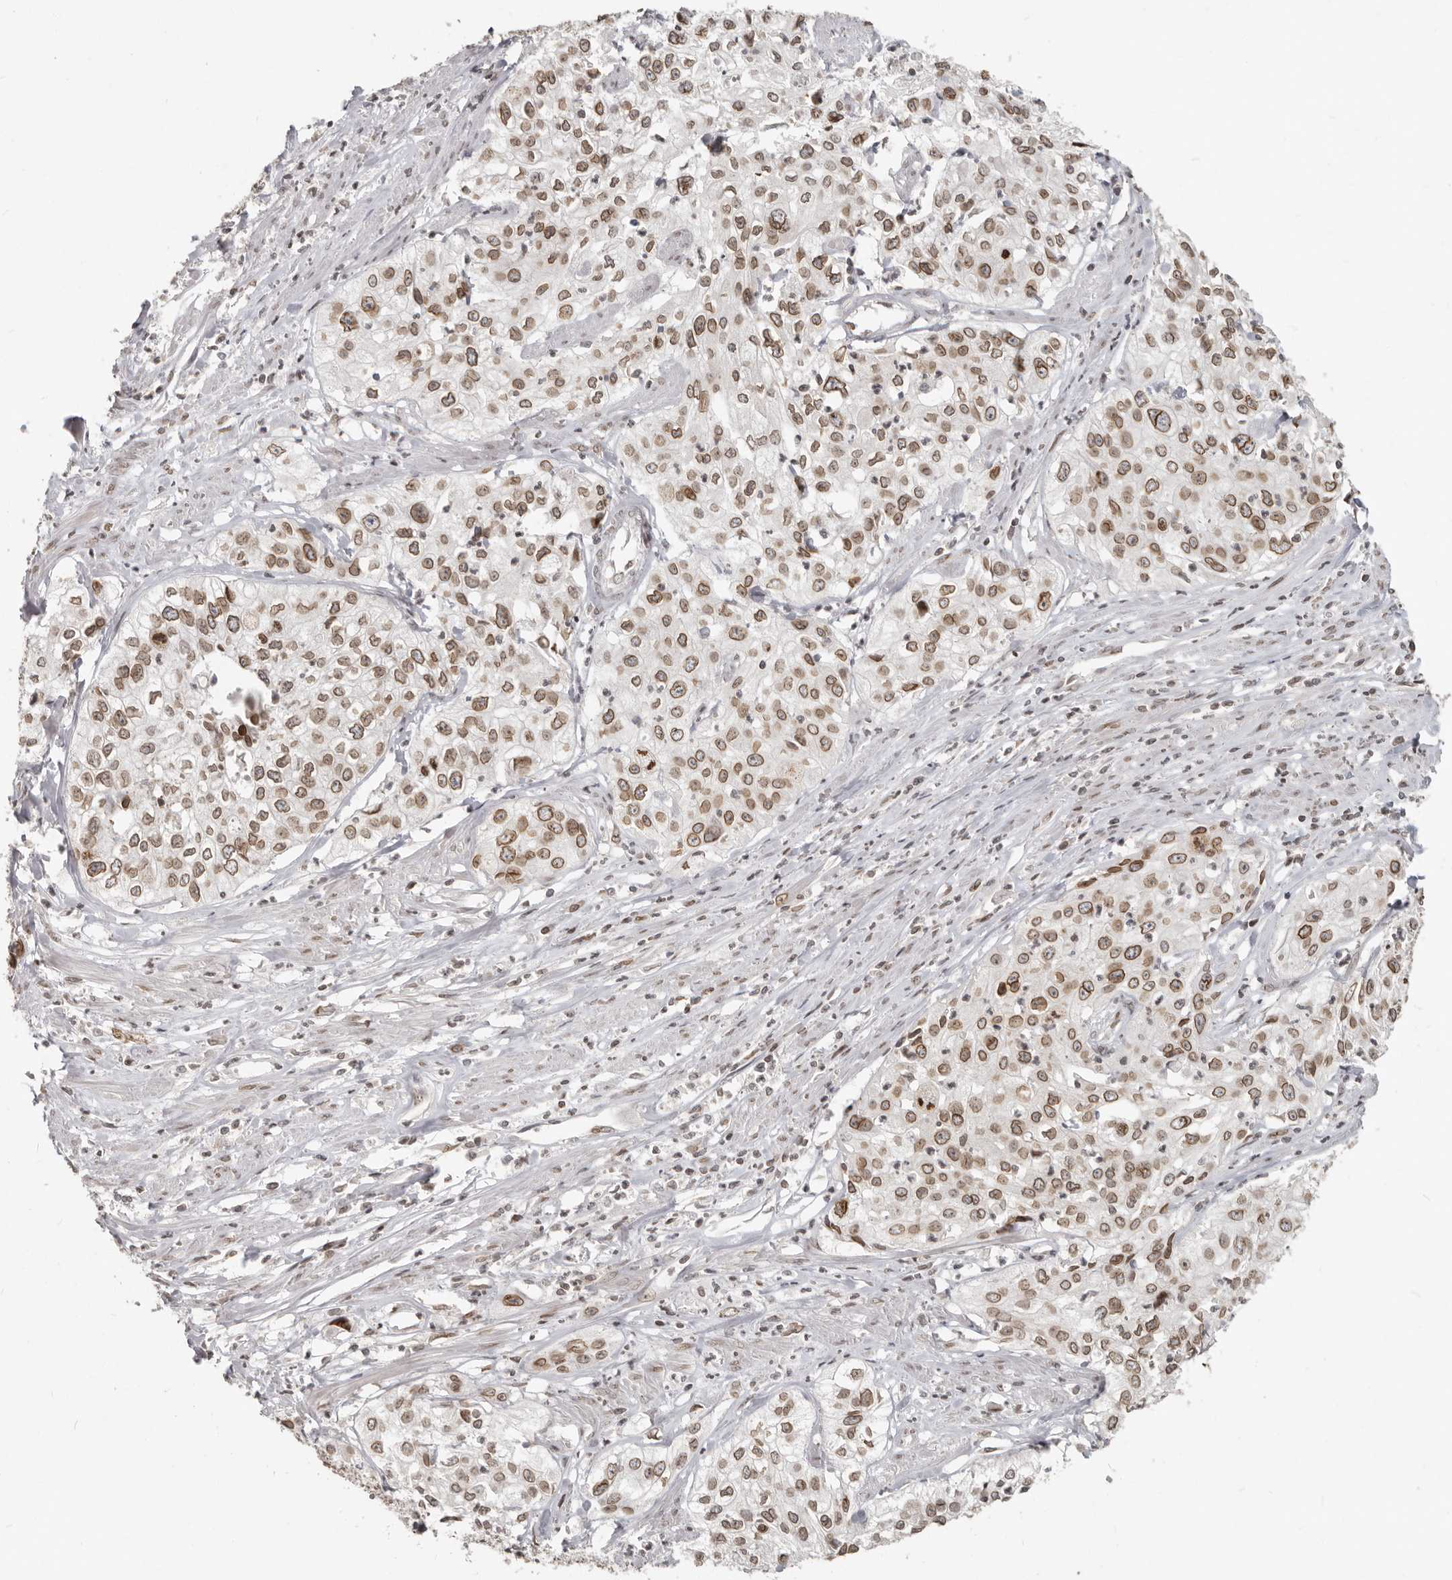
{"staining": {"intensity": "moderate", "quantity": ">75%", "location": "cytoplasmic/membranous,nuclear"}, "tissue": "cervical cancer", "cell_type": "Tumor cells", "image_type": "cancer", "snomed": [{"axis": "morphology", "description": "Squamous cell carcinoma, NOS"}, {"axis": "topography", "description": "Cervix"}], "caption": "Immunohistochemical staining of squamous cell carcinoma (cervical) shows moderate cytoplasmic/membranous and nuclear protein staining in approximately >75% of tumor cells. (DAB = brown stain, brightfield microscopy at high magnification).", "gene": "NUP153", "patient": {"sex": "female", "age": 31}}